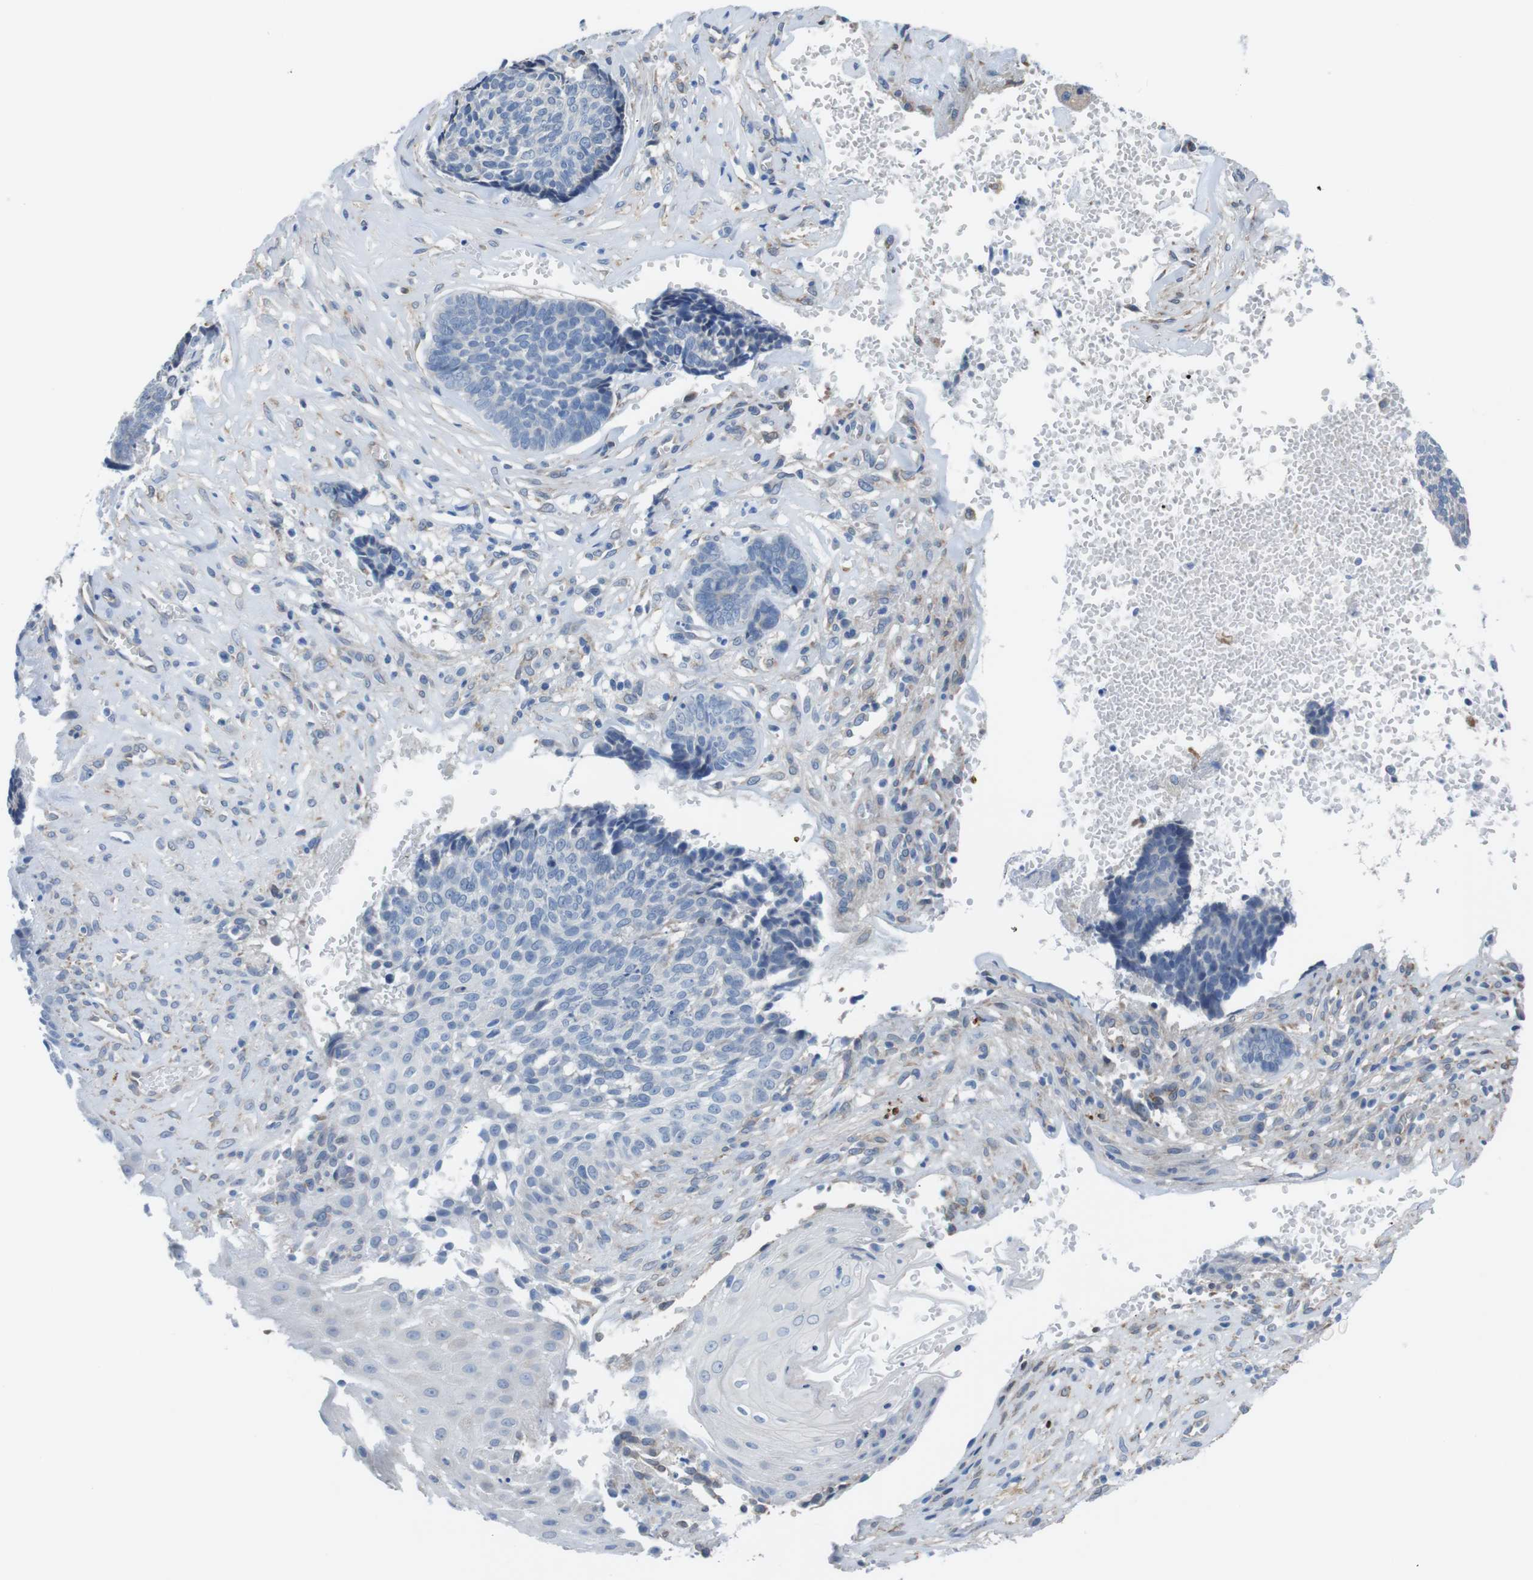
{"staining": {"intensity": "negative", "quantity": "none", "location": "none"}, "tissue": "skin cancer", "cell_type": "Tumor cells", "image_type": "cancer", "snomed": [{"axis": "morphology", "description": "Basal cell carcinoma"}, {"axis": "topography", "description": "Skin"}], "caption": "Histopathology image shows no significant protein positivity in tumor cells of skin basal cell carcinoma.", "gene": "CDH8", "patient": {"sex": "male", "age": 84}}